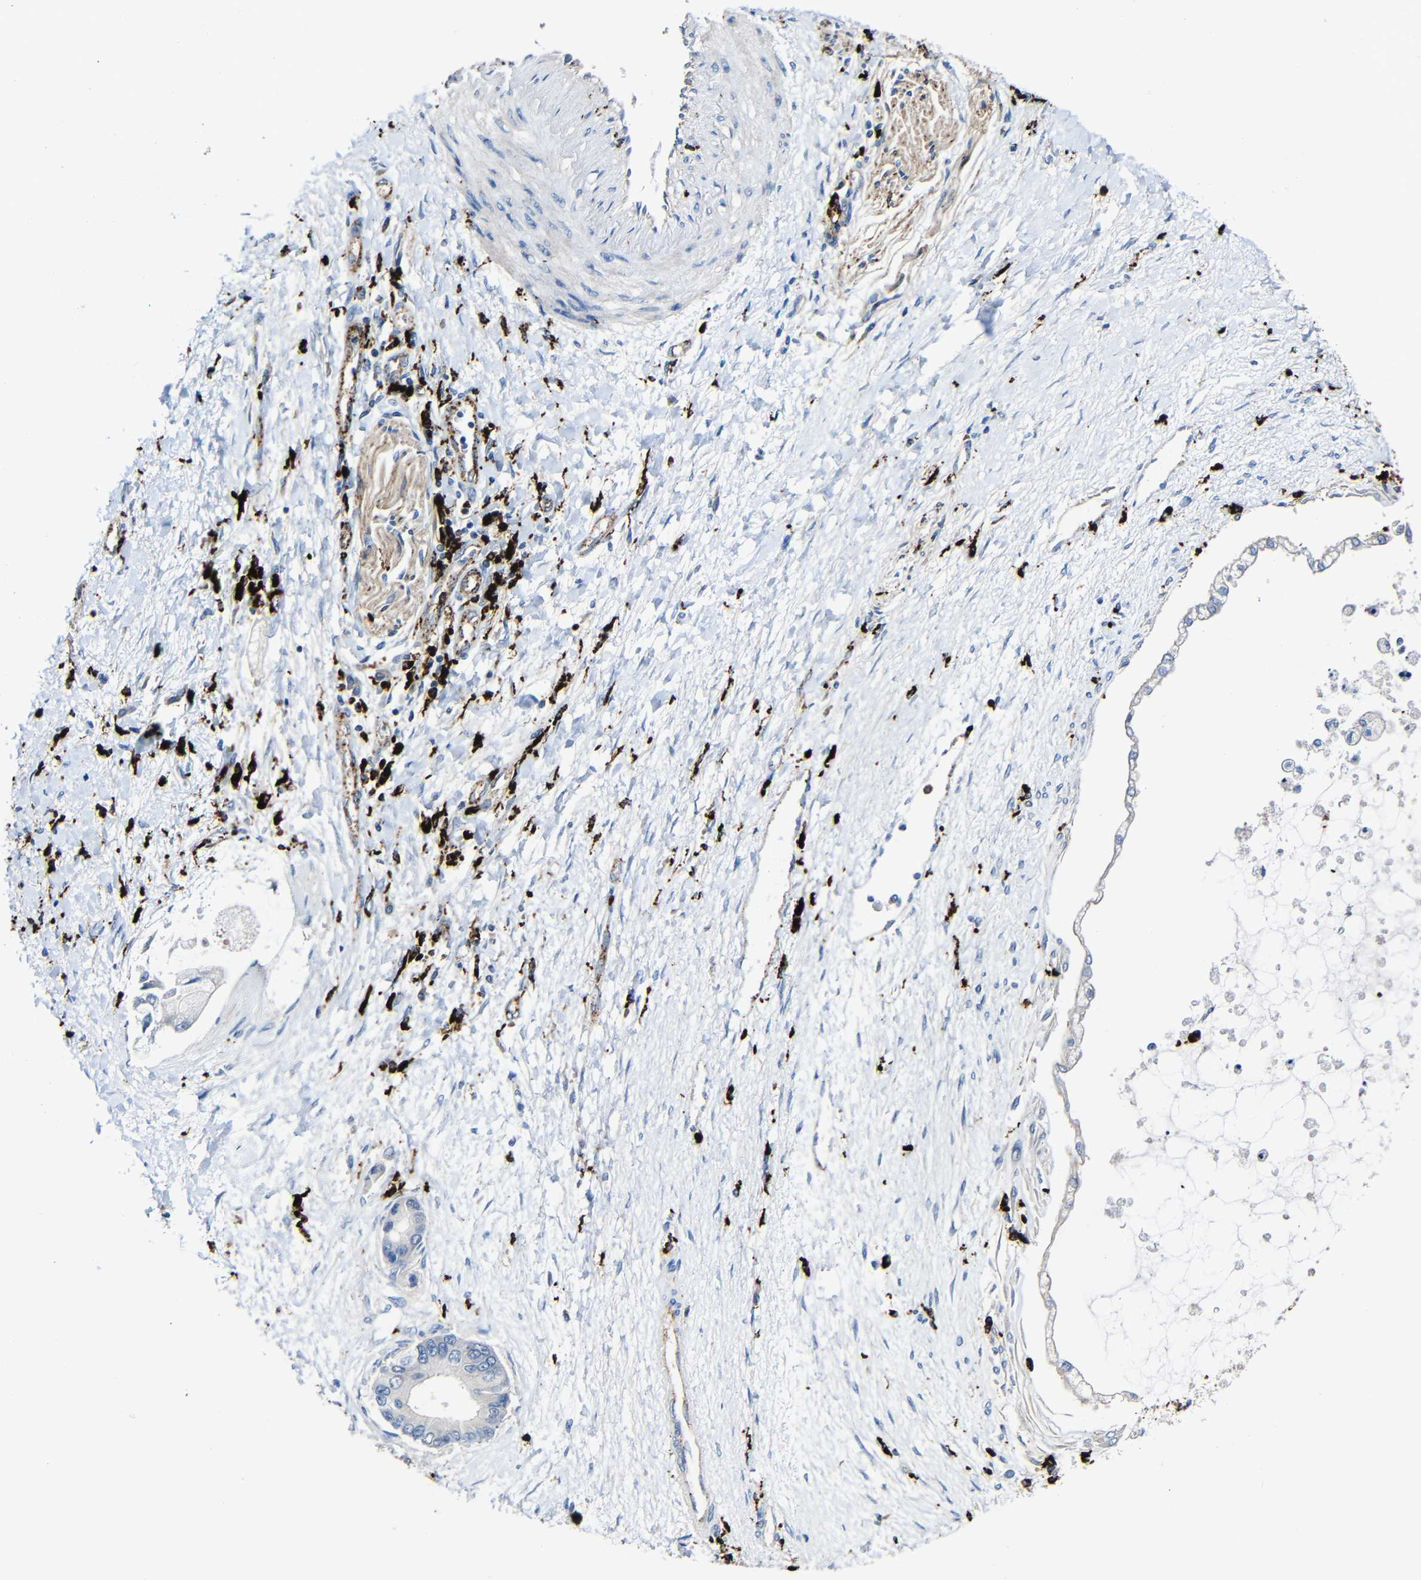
{"staining": {"intensity": "negative", "quantity": "none", "location": "none"}, "tissue": "liver cancer", "cell_type": "Tumor cells", "image_type": "cancer", "snomed": [{"axis": "morphology", "description": "Cholangiocarcinoma"}, {"axis": "topography", "description": "Liver"}], "caption": "Immunohistochemistry (IHC) of human cholangiocarcinoma (liver) exhibits no expression in tumor cells.", "gene": "HLA-DMA", "patient": {"sex": "male", "age": 50}}